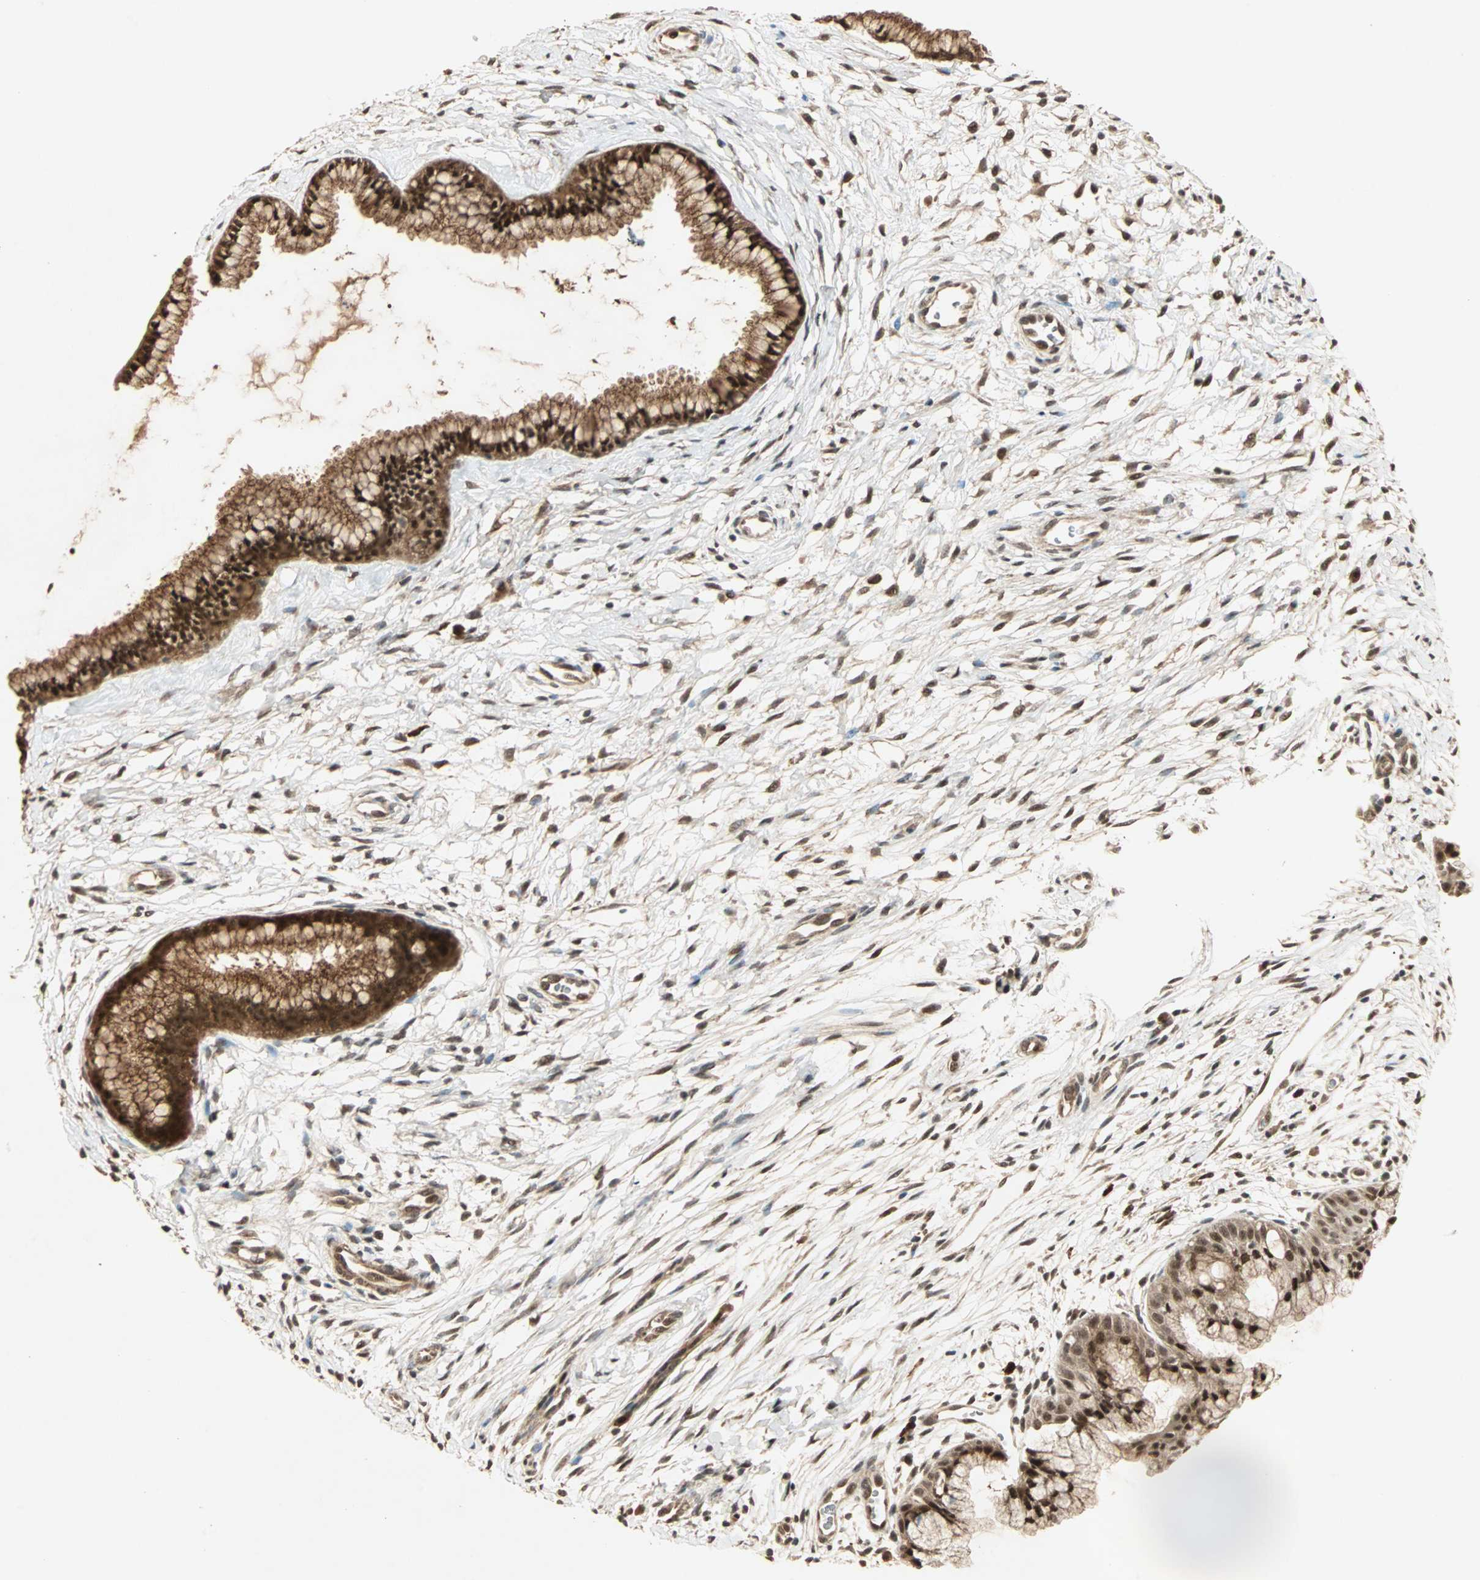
{"staining": {"intensity": "strong", "quantity": ">75%", "location": "cytoplasmic/membranous,nuclear"}, "tissue": "cervix", "cell_type": "Glandular cells", "image_type": "normal", "snomed": [{"axis": "morphology", "description": "Normal tissue, NOS"}, {"axis": "topography", "description": "Cervix"}], "caption": "Unremarkable cervix displays strong cytoplasmic/membranous,nuclear staining in about >75% of glandular cells, visualized by immunohistochemistry.", "gene": "ZSCAN31", "patient": {"sex": "female", "age": 39}}